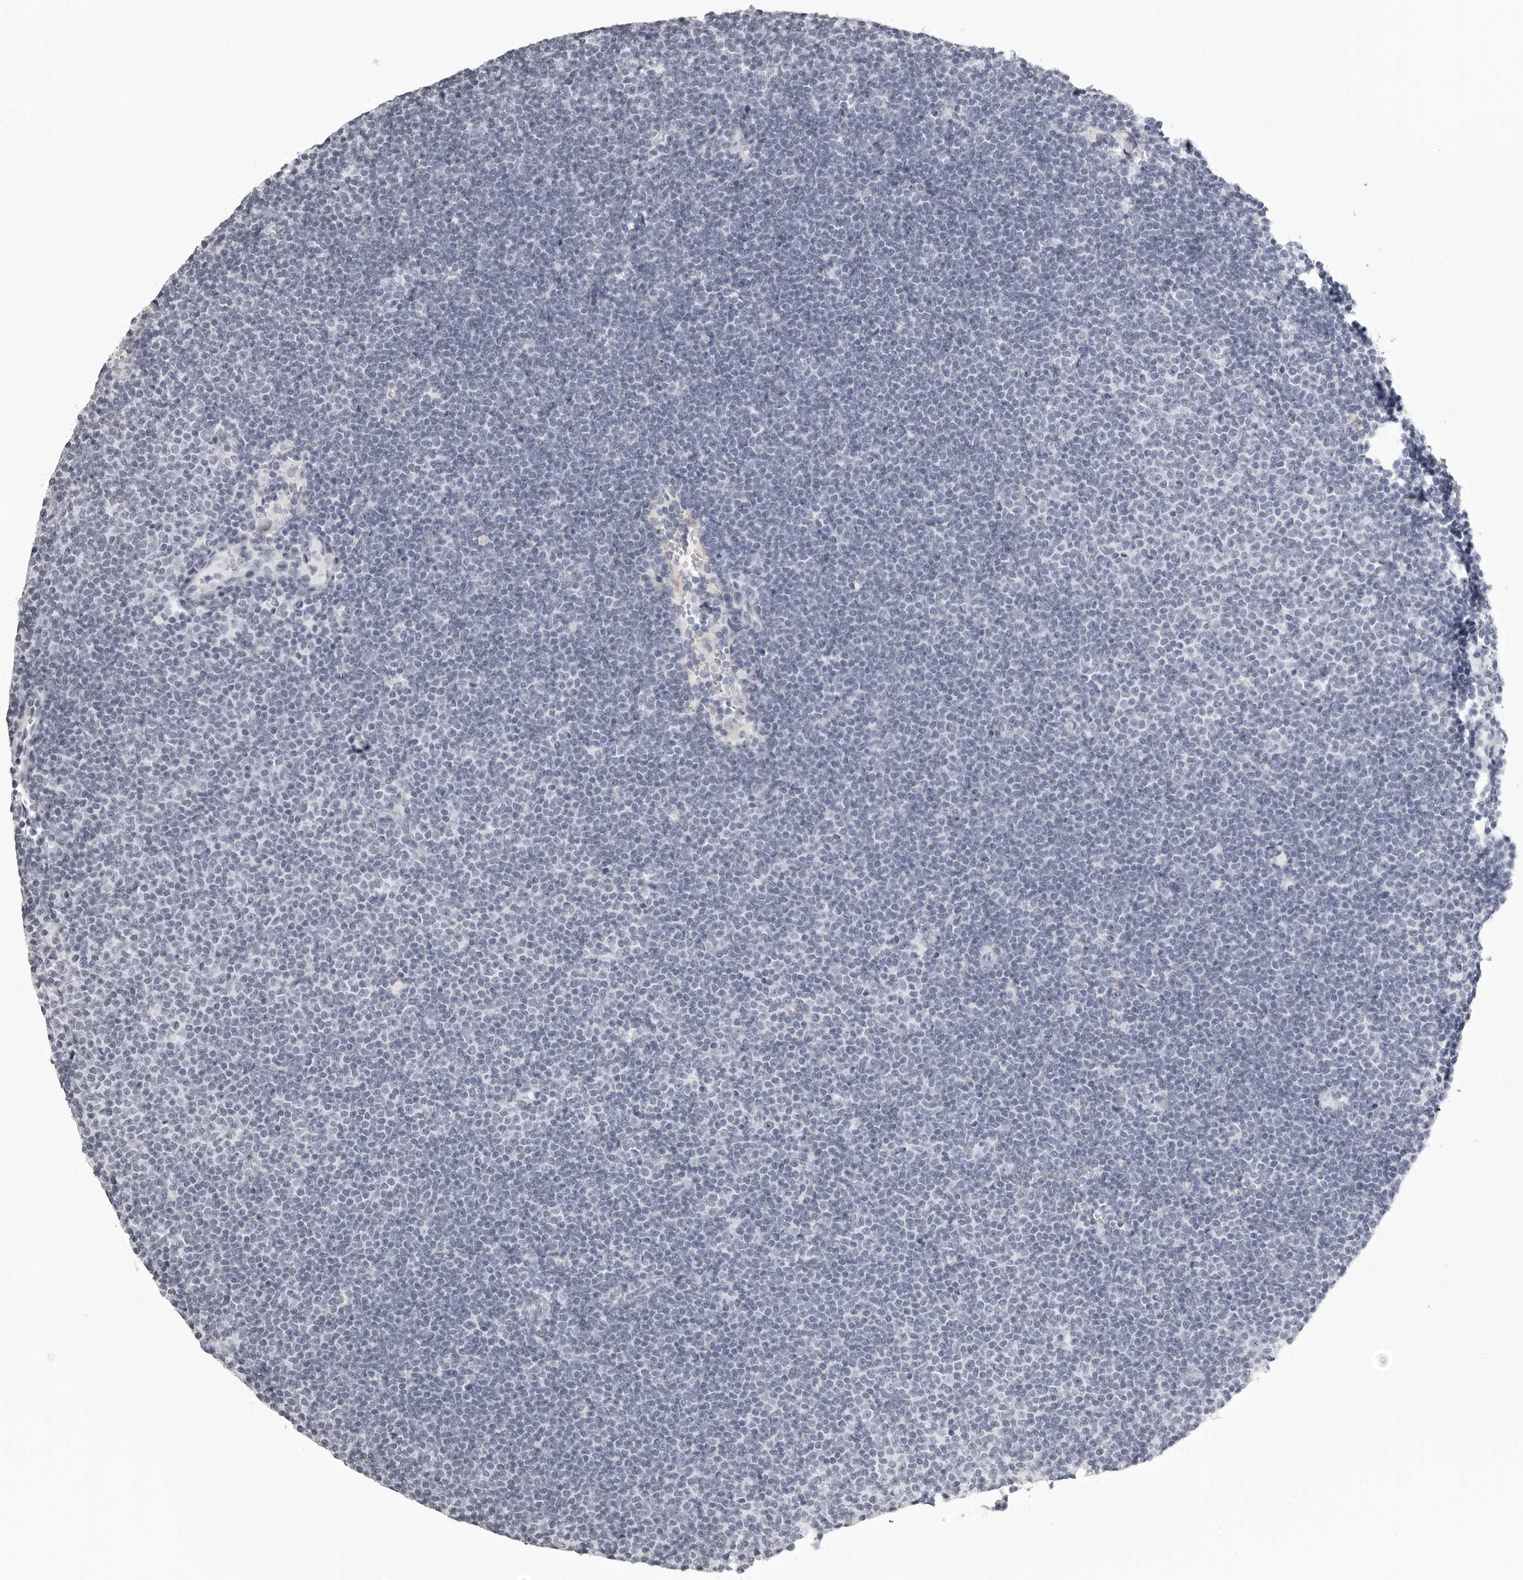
{"staining": {"intensity": "negative", "quantity": "none", "location": "none"}, "tissue": "lymphoma", "cell_type": "Tumor cells", "image_type": "cancer", "snomed": [{"axis": "morphology", "description": "Malignant lymphoma, non-Hodgkin's type, Low grade"}, {"axis": "topography", "description": "Lymph node"}], "caption": "This is an immunohistochemistry image of lymphoma. There is no expression in tumor cells.", "gene": "UROD", "patient": {"sex": "female", "age": 53}}